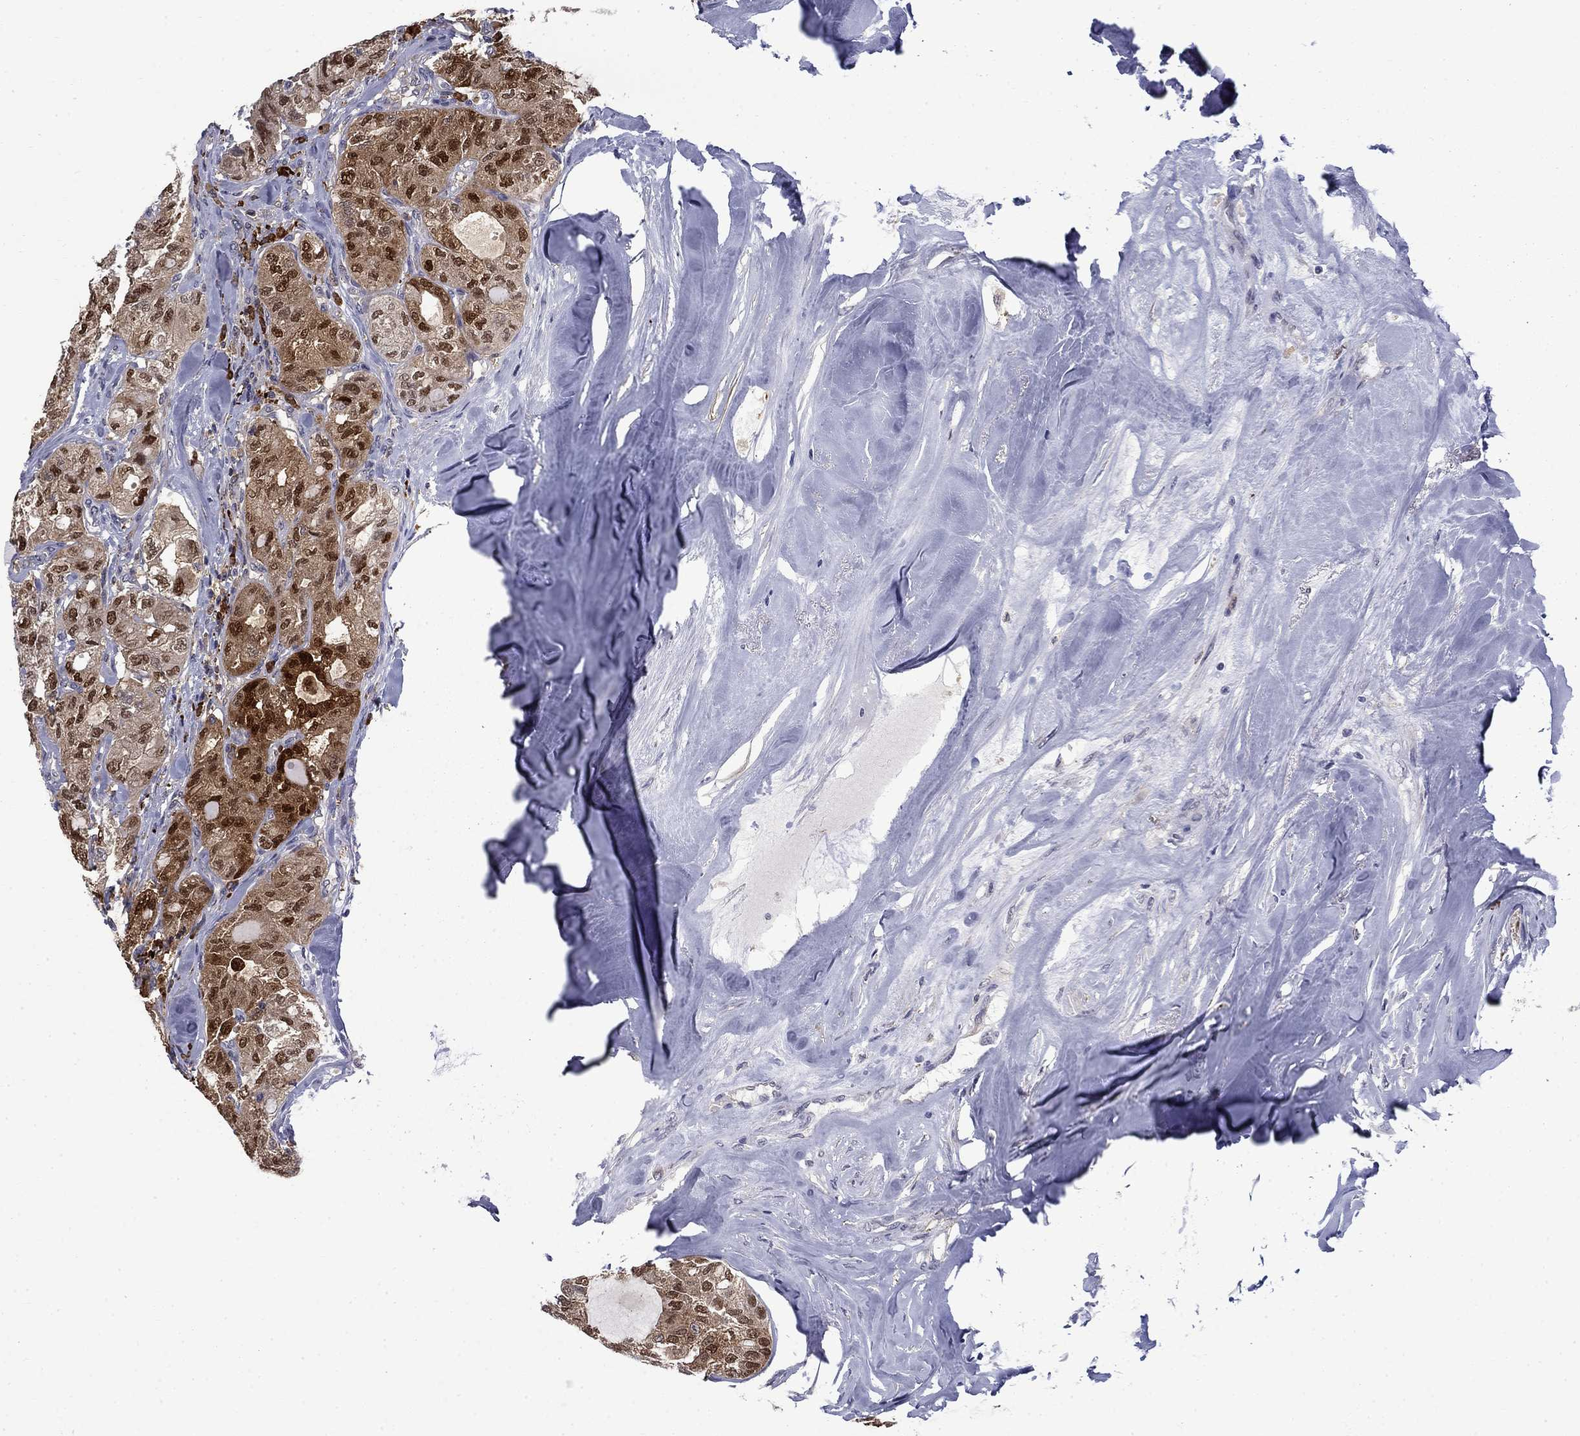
{"staining": {"intensity": "strong", "quantity": ">75%", "location": "cytoplasmic/membranous,nuclear"}, "tissue": "thyroid cancer", "cell_type": "Tumor cells", "image_type": "cancer", "snomed": [{"axis": "morphology", "description": "Follicular adenoma carcinoma, NOS"}, {"axis": "topography", "description": "Thyroid gland"}], "caption": "A brown stain shows strong cytoplasmic/membranous and nuclear positivity of a protein in thyroid cancer (follicular adenoma carcinoma) tumor cells.", "gene": "PCBP3", "patient": {"sex": "male", "age": 75}}